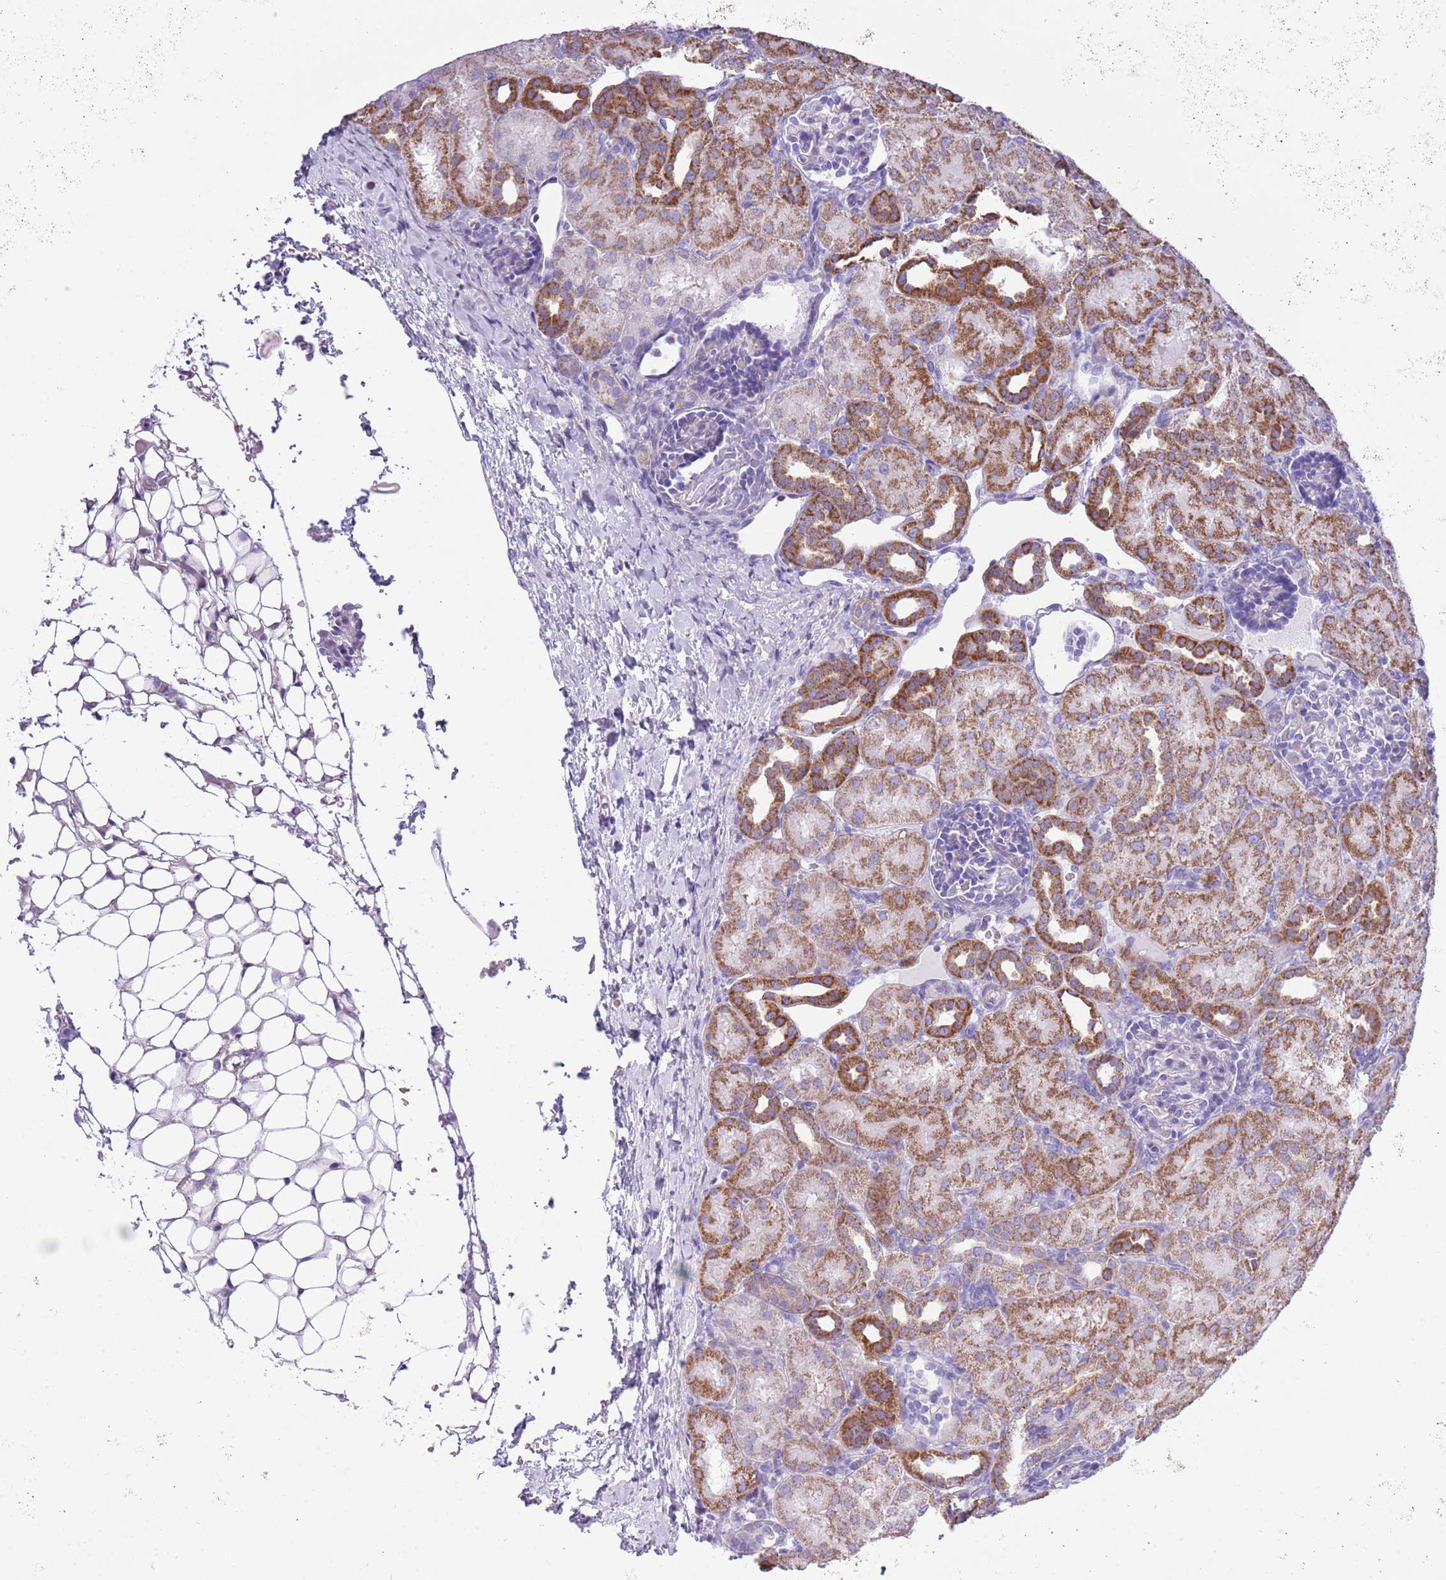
{"staining": {"intensity": "negative", "quantity": "none", "location": "none"}, "tissue": "kidney", "cell_type": "Cells in glomeruli", "image_type": "normal", "snomed": [{"axis": "morphology", "description": "Normal tissue, NOS"}, {"axis": "topography", "description": "Kidney"}], "caption": "High magnification brightfield microscopy of normal kidney stained with DAB (brown) and counterstained with hematoxylin (blue): cells in glomeruli show no significant expression.", "gene": "MOCOS", "patient": {"sex": "male", "age": 1}}